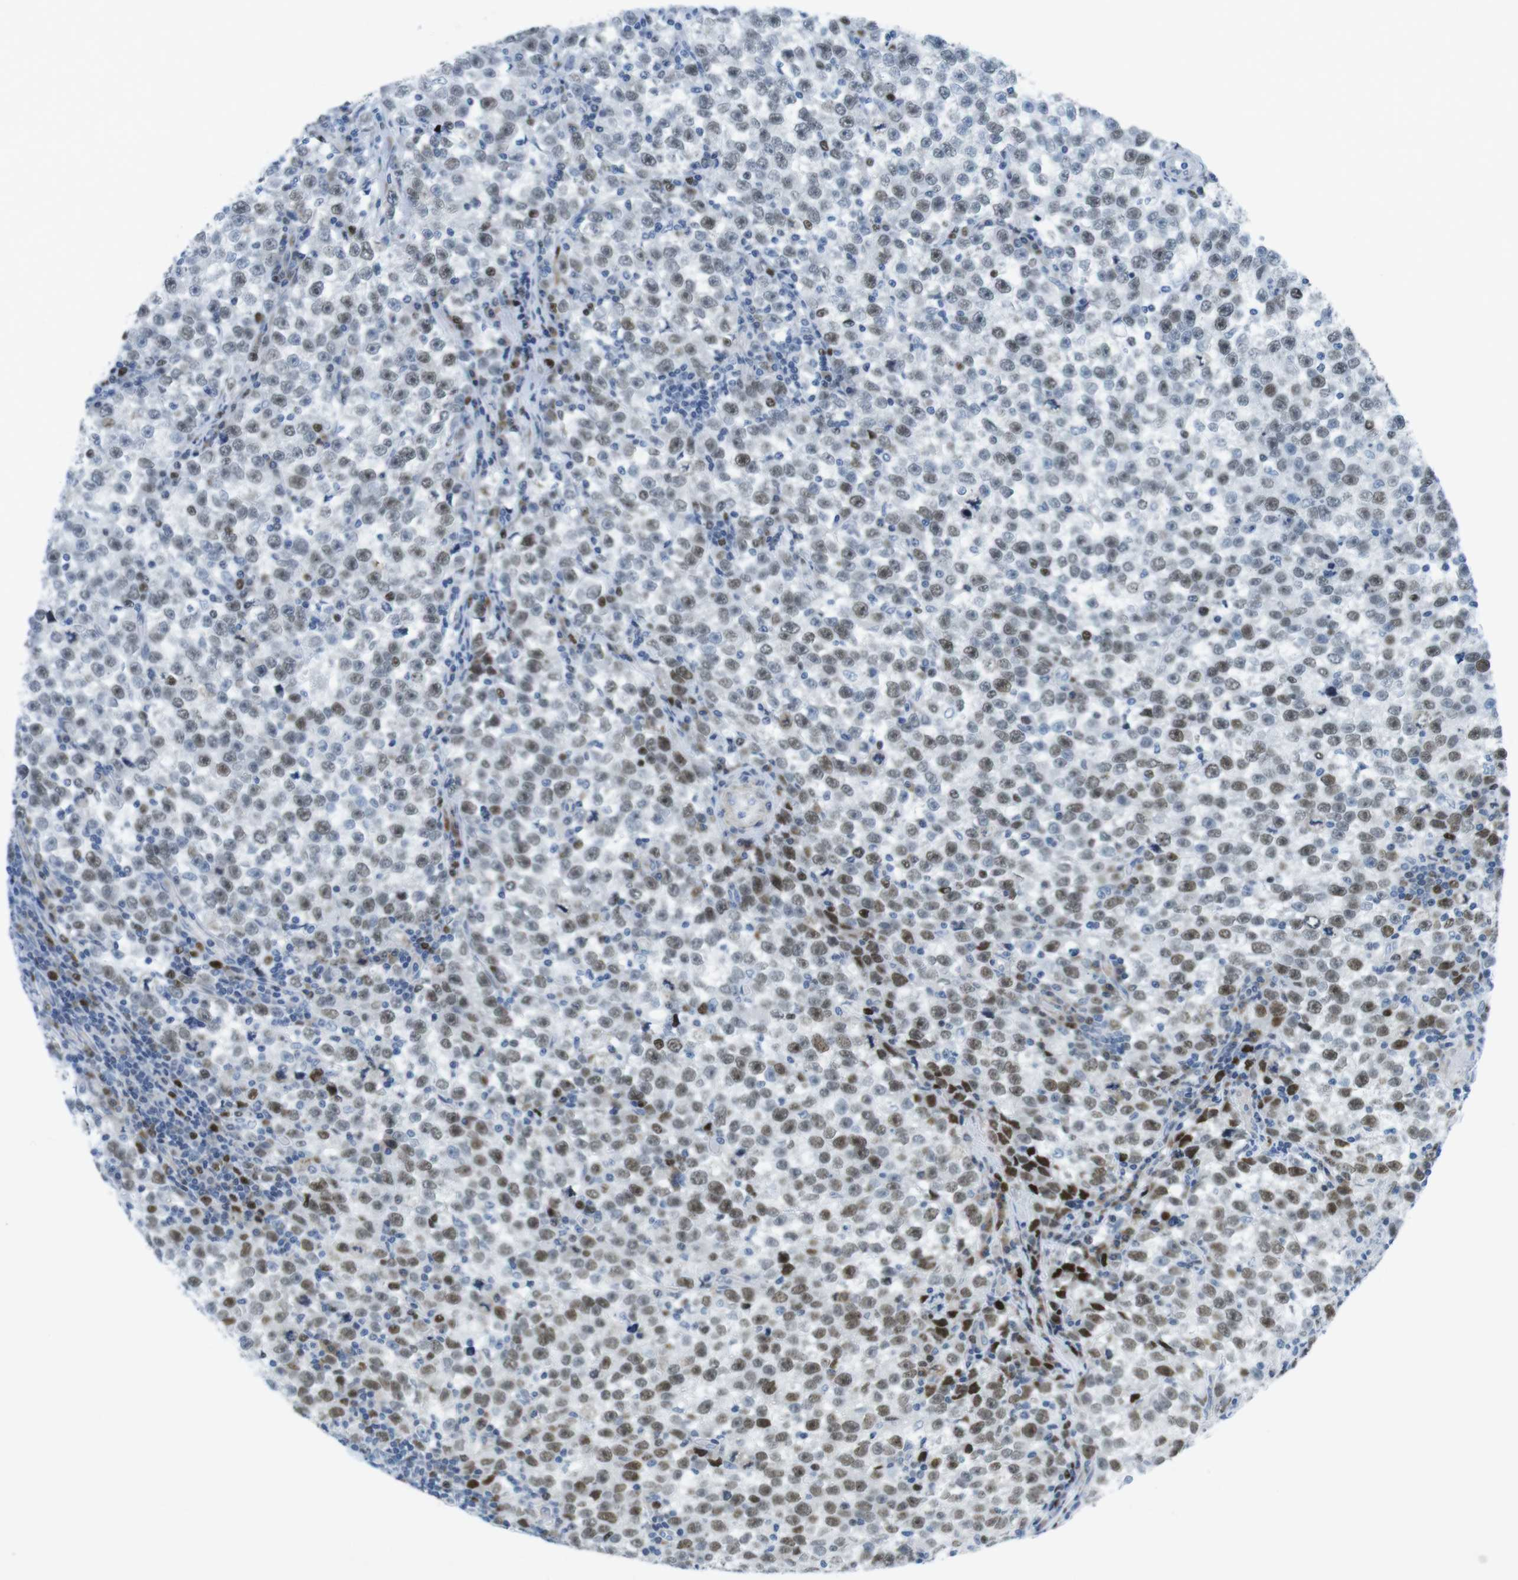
{"staining": {"intensity": "moderate", "quantity": ">75%", "location": "nuclear"}, "tissue": "testis cancer", "cell_type": "Tumor cells", "image_type": "cancer", "snomed": [{"axis": "morphology", "description": "Seminoma, NOS"}, {"axis": "topography", "description": "Testis"}], "caption": "Immunohistochemistry (IHC) of testis cancer (seminoma) shows medium levels of moderate nuclear expression in approximately >75% of tumor cells. Immunohistochemistry stains the protein of interest in brown and the nuclei are stained blue.", "gene": "CHAF1A", "patient": {"sex": "male", "age": 43}}